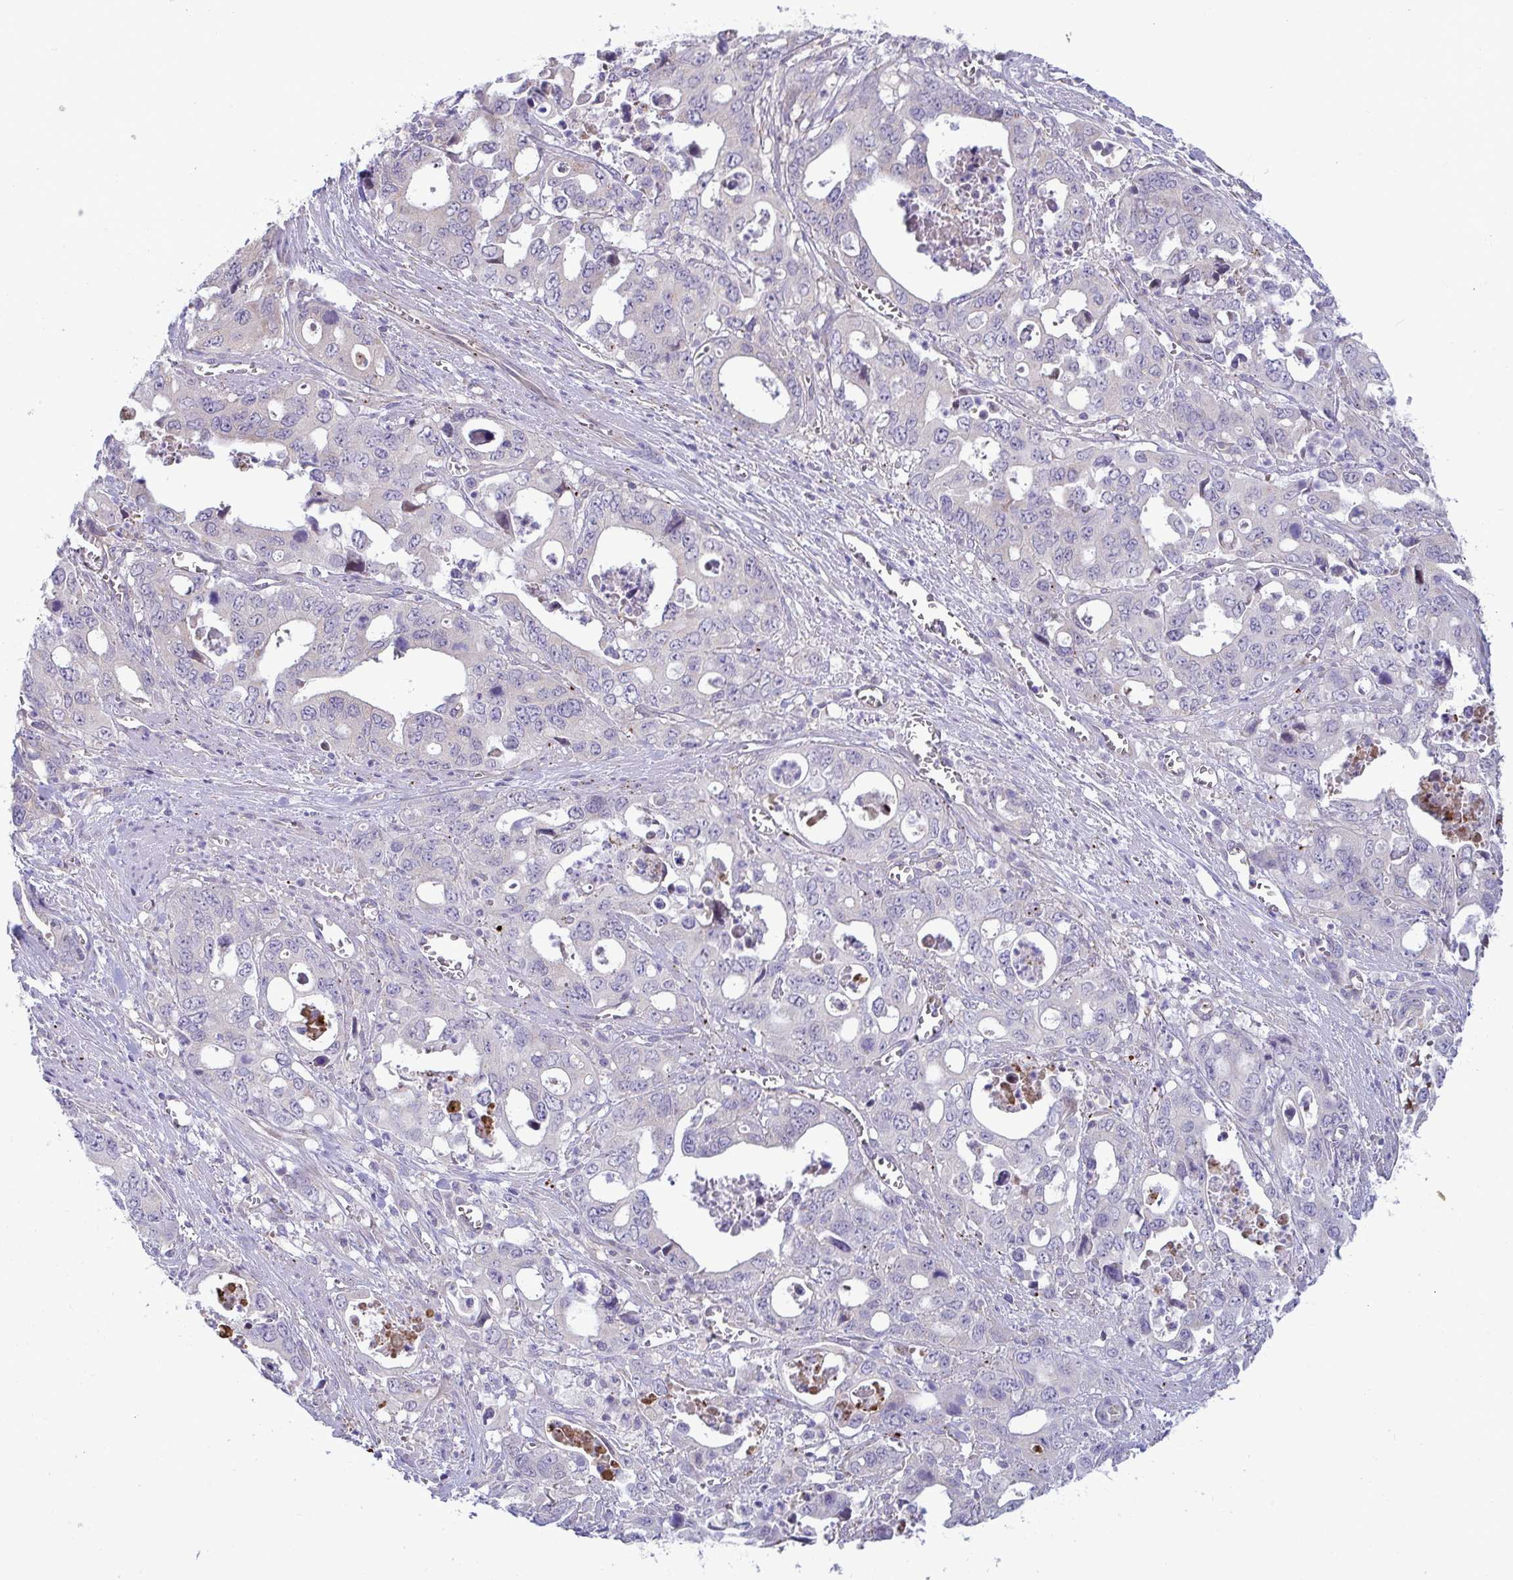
{"staining": {"intensity": "negative", "quantity": "none", "location": "none"}, "tissue": "stomach cancer", "cell_type": "Tumor cells", "image_type": "cancer", "snomed": [{"axis": "morphology", "description": "Adenocarcinoma, NOS"}, {"axis": "topography", "description": "Stomach, upper"}], "caption": "Tumor cells show no significant protein positivity in stomach adenocarcinoma.", "gene": "IL37", "patient": {"sex": "male", "age": 74}}